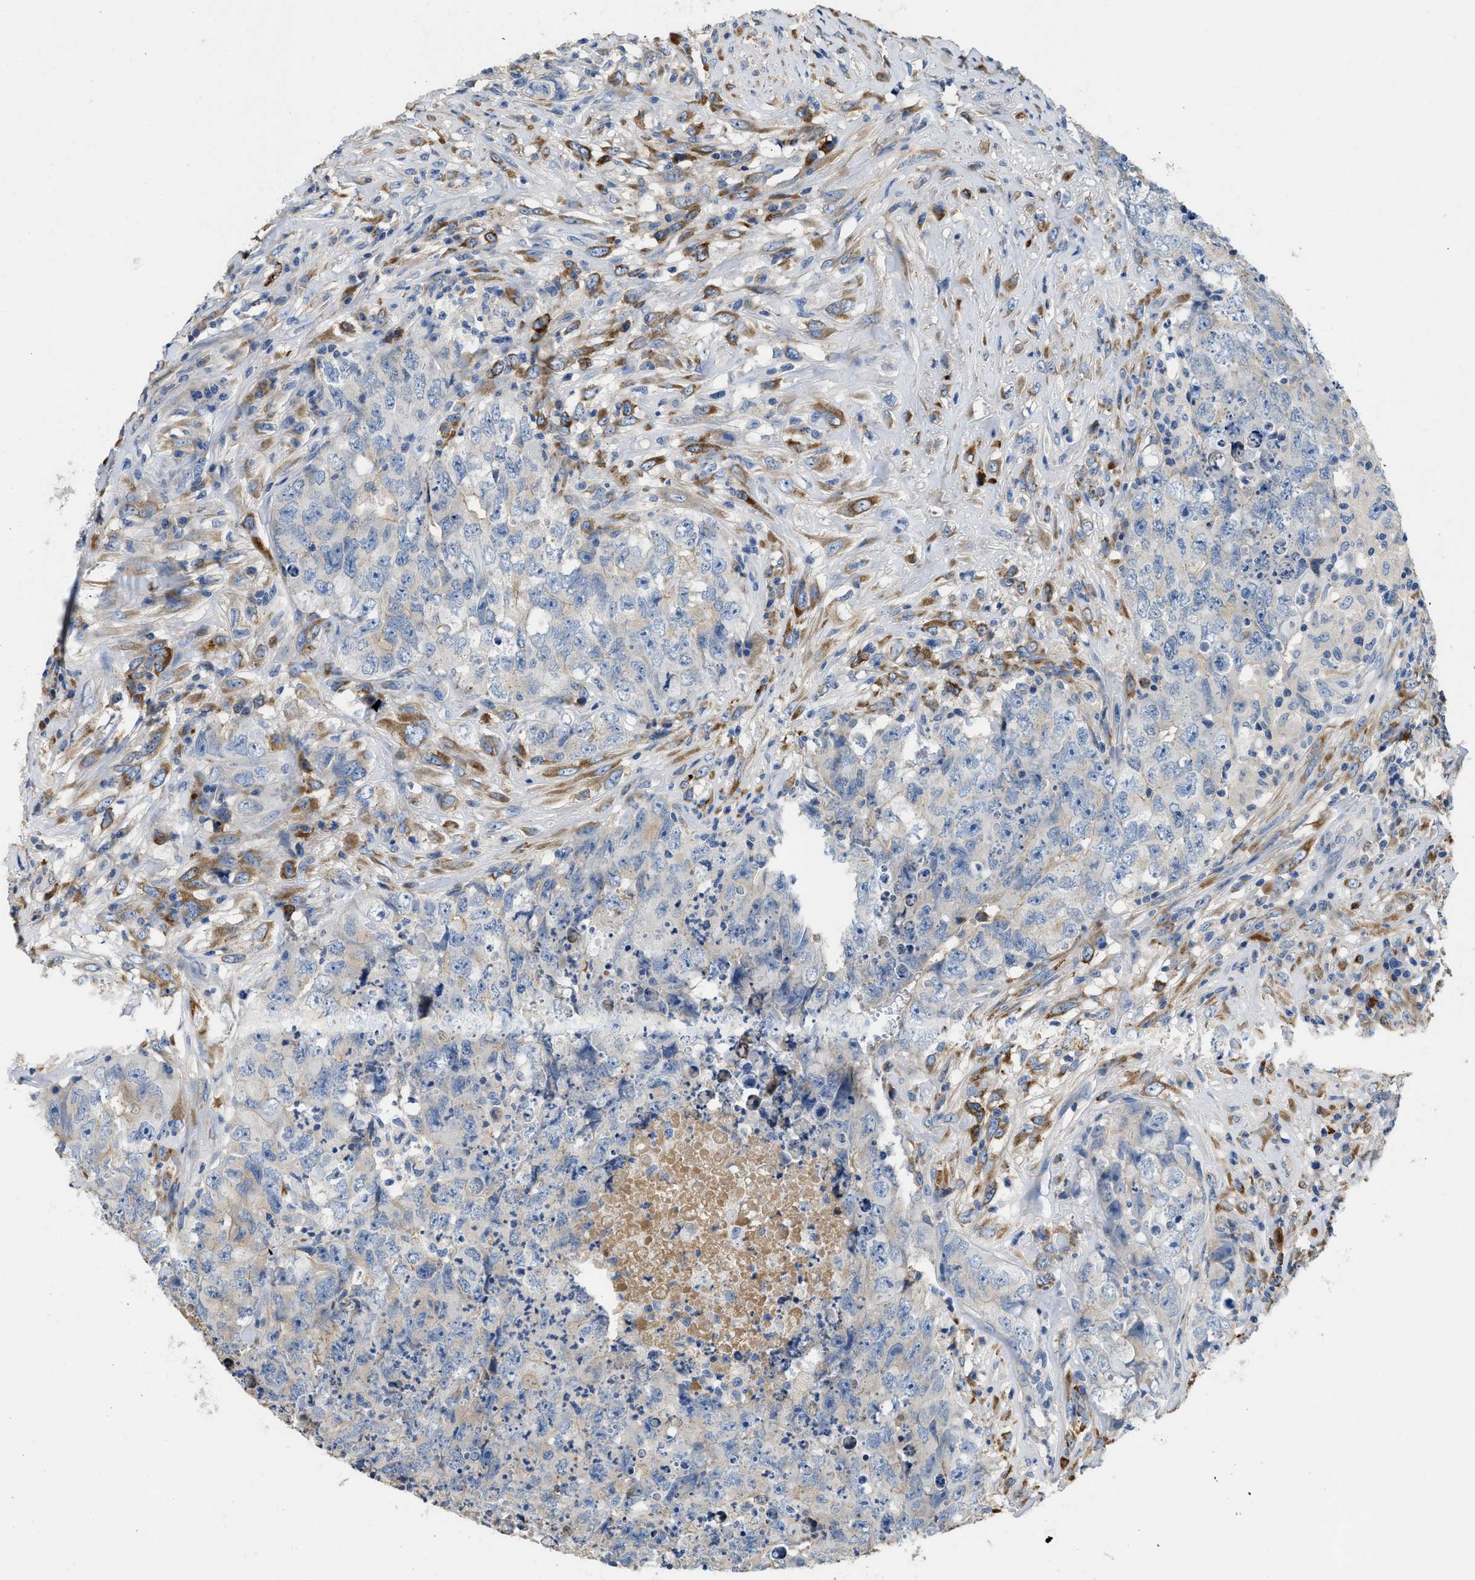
{"staining": {"intensity": "moderate", "quantity": "<25%", "location": "cytoplasmic/membranous"}, "tissue": "testis cancer", "cell_type": "Tumor cells", "image_type": "cancer", "snomed": [{"axis": "morphology", "description": "Carcinoma, Embryonal, NOS"}, {"axis": "topography", "description": "Testis"}], "caption": "An image of human testis embryonal carcinoma stained for a protein demonstrates moderate cytoplasmic/membranous brown staining in tumor cells.", "gene": "C1S", "patient": {"sex": "male", "age": 32}}